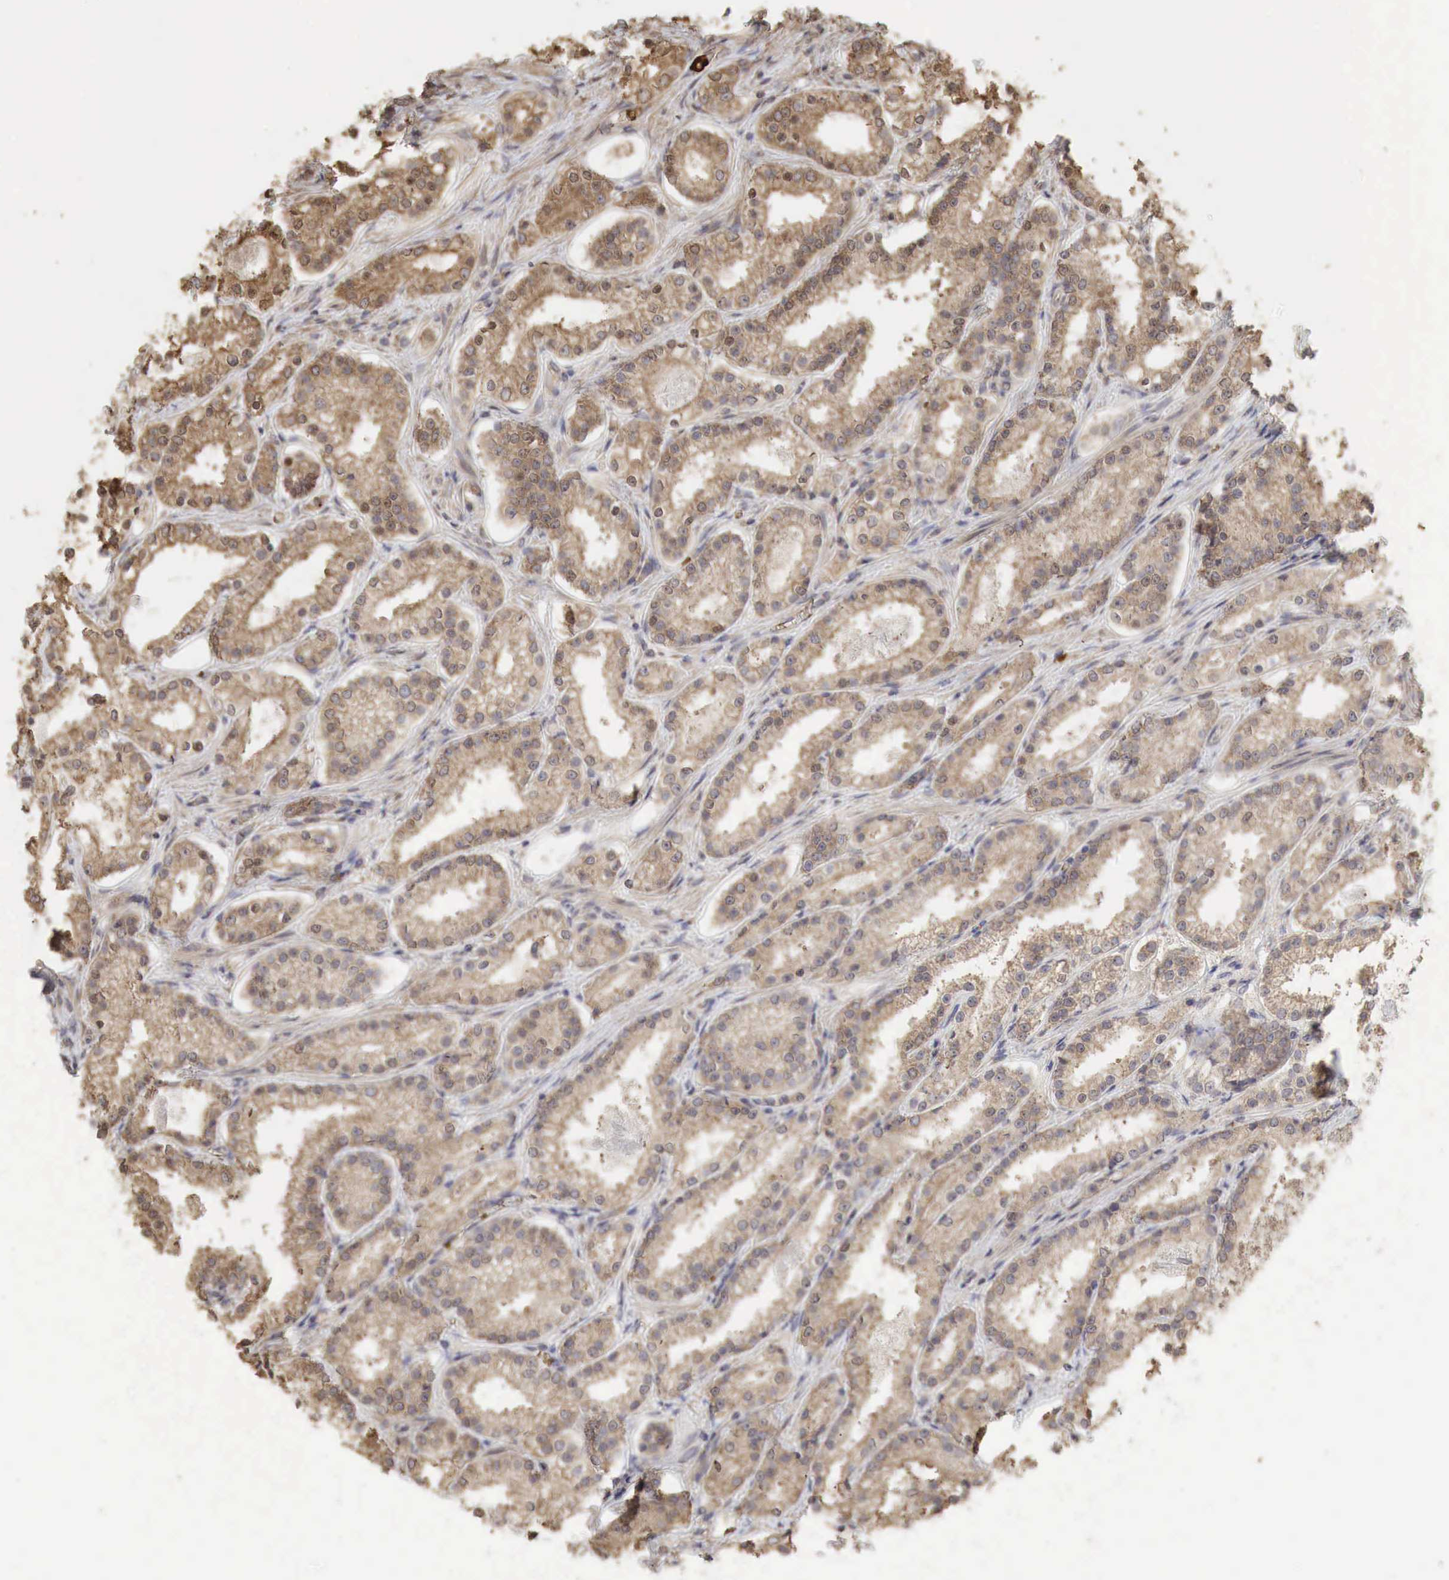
{"staining": {"intensity": "weak", "quantity": ">75%", "location": "cytoplasmic/membranous"}, "tissue": "prostate cancer", "cell_type": "Tumor cells", "image_type": "cancer", "snomed": [{"axis": "morphology", "description": "Adenocarcinoma, Medium grade"}, {"axis": "topography", "description": "Prostate"}], "caption": "Adenocarcinoma (medium-grade) (prostate) stained with immunohistochemistry demonstrates weak cytoplasmic/membranous staining in about >75% of tumor cells.", "gene": "PABPC5", "patient": {"sex": "male", "age": 73}}